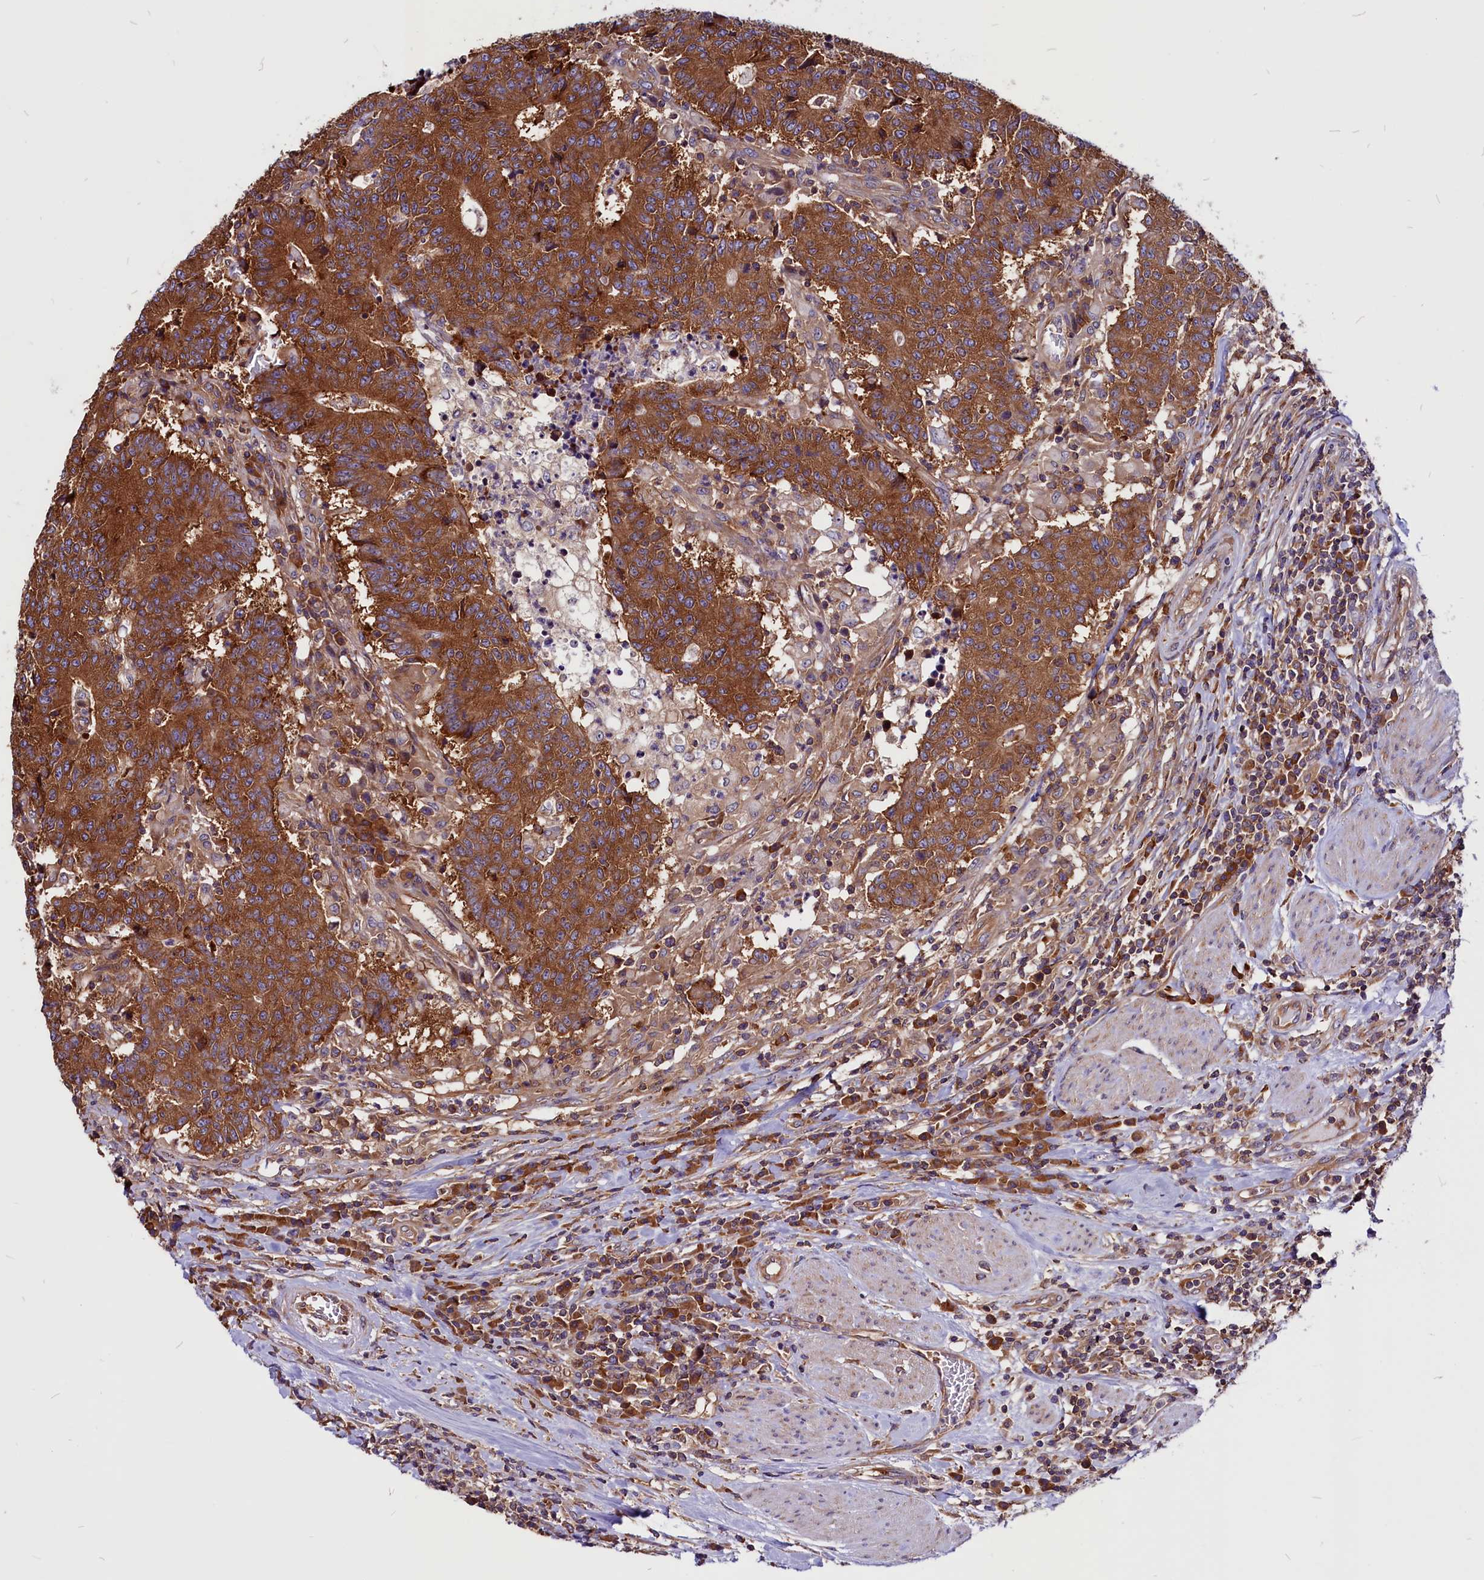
{"staining": {"intensity": "strong", "quantity": ">75%", "location": "cytoplasmic/membranous"}, "tissue": "colorectal cancer", "cell_type": "Tumor cells", "image_type": "cancer", "snomed": [{"axis": "morphology", "description": "Adenocarcinoma, NOS"}, {"axis": "topography", "description": "Colon"}], "caption": "Immunohistochemical staining of human colorectal cancer (adenocarcinoma) exhibits high levels of strong cytoplasmic/membranous expression in about >75% of tumor cells.", "gene": "EIF3G", "patient": {"sex": "female", "age": 75}}